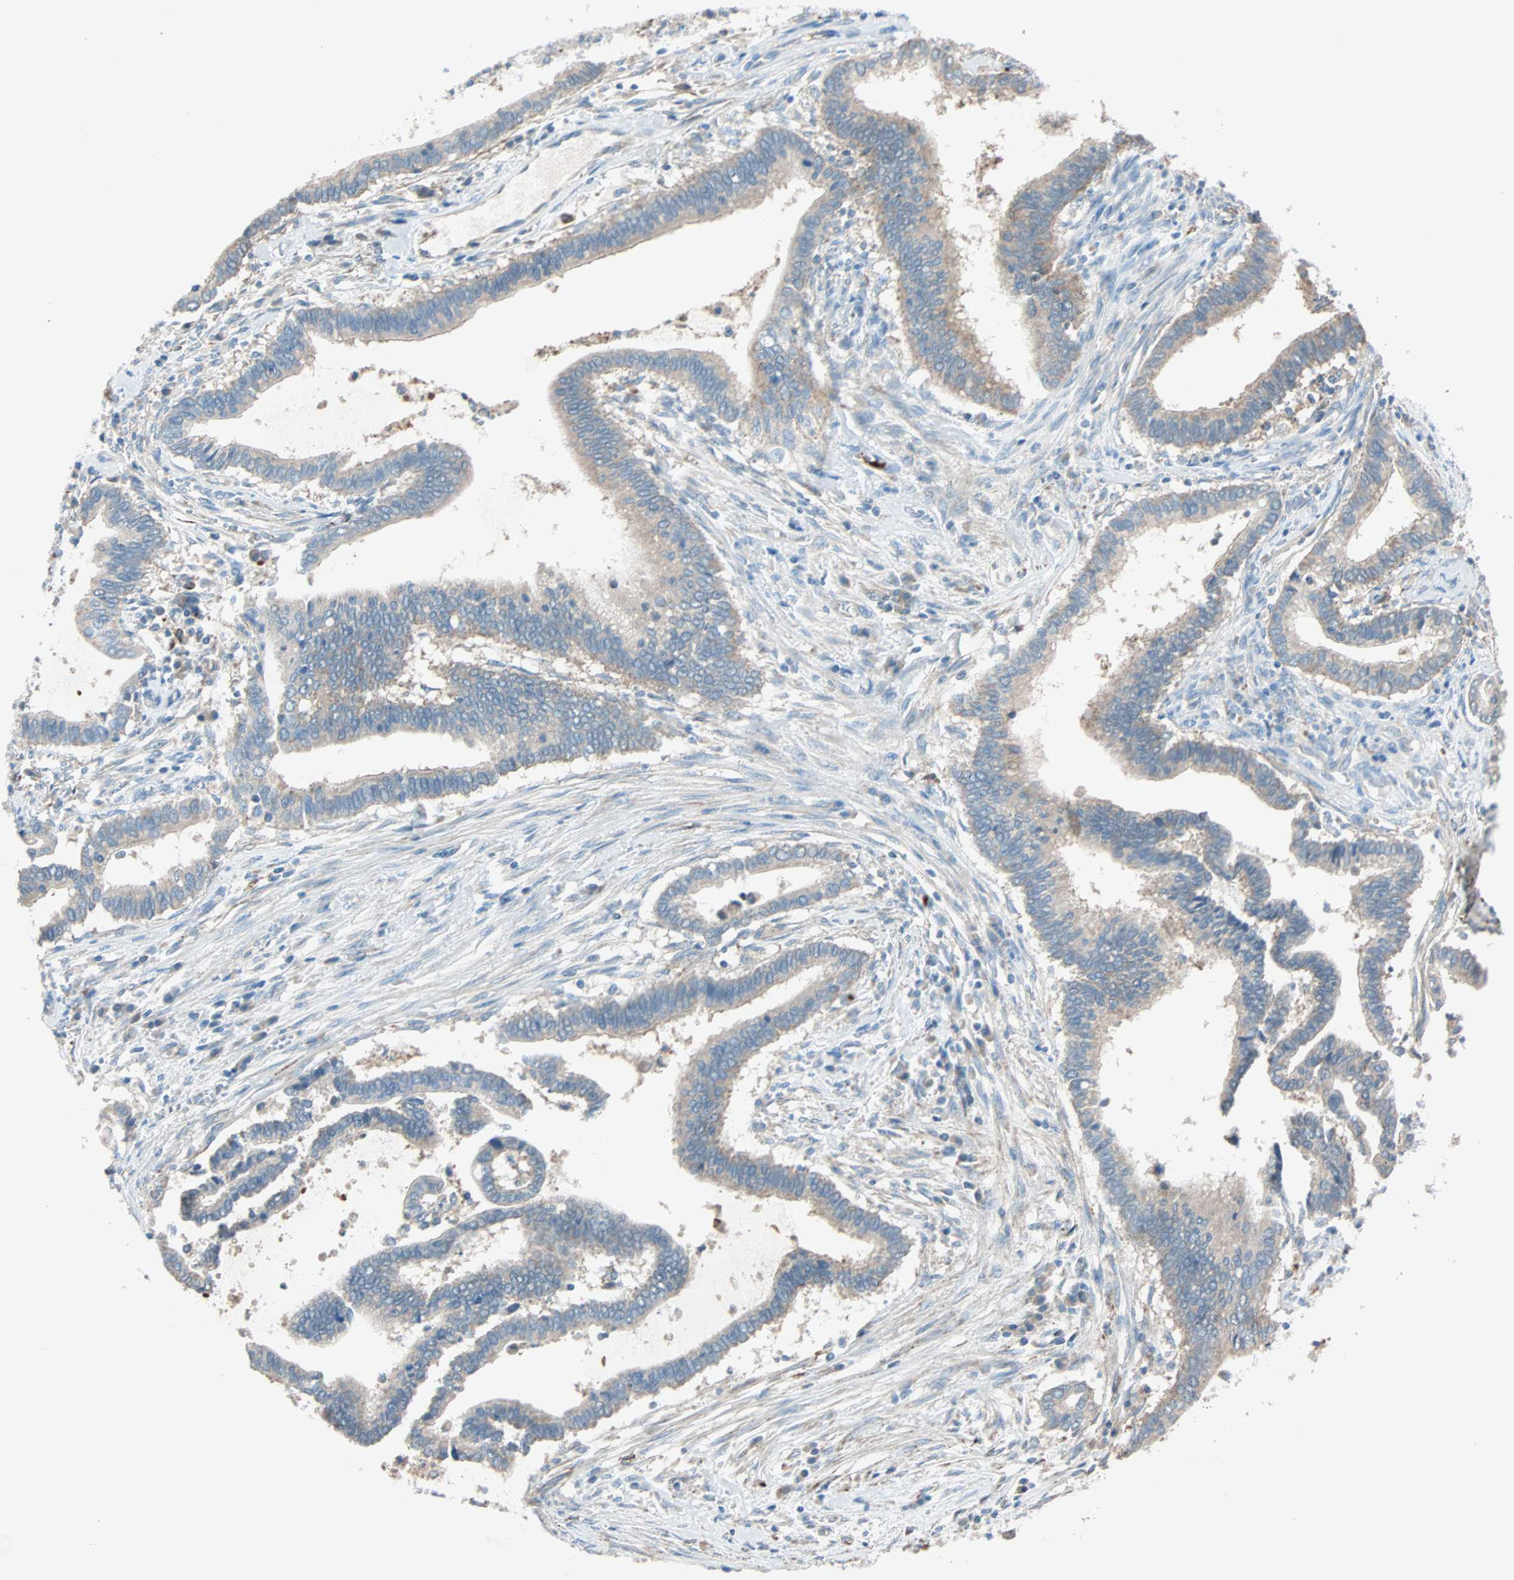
{"staining": {"intensity": "moderate", "quantity": ">75%", "location": "cytoplasmic/membranous"}, "tissue": "cervical cancer", "cell_type": "Tumor cells", "image_type": "cancer", "snomed": [{"axis": "morphology", "description": "Adenocarcinoma, NOS"}, {"axis": "topography", "description": "Cervix"}], "caption": "There is medium levels of moderate cytoplasmic/membranous expression in tumor cells of cervical adenocarcinoma, as demonstrated by immunohistochemical staining (brown color).", "gene": "LY6G6F", "patient": {"sex": "female", "age": 44}}